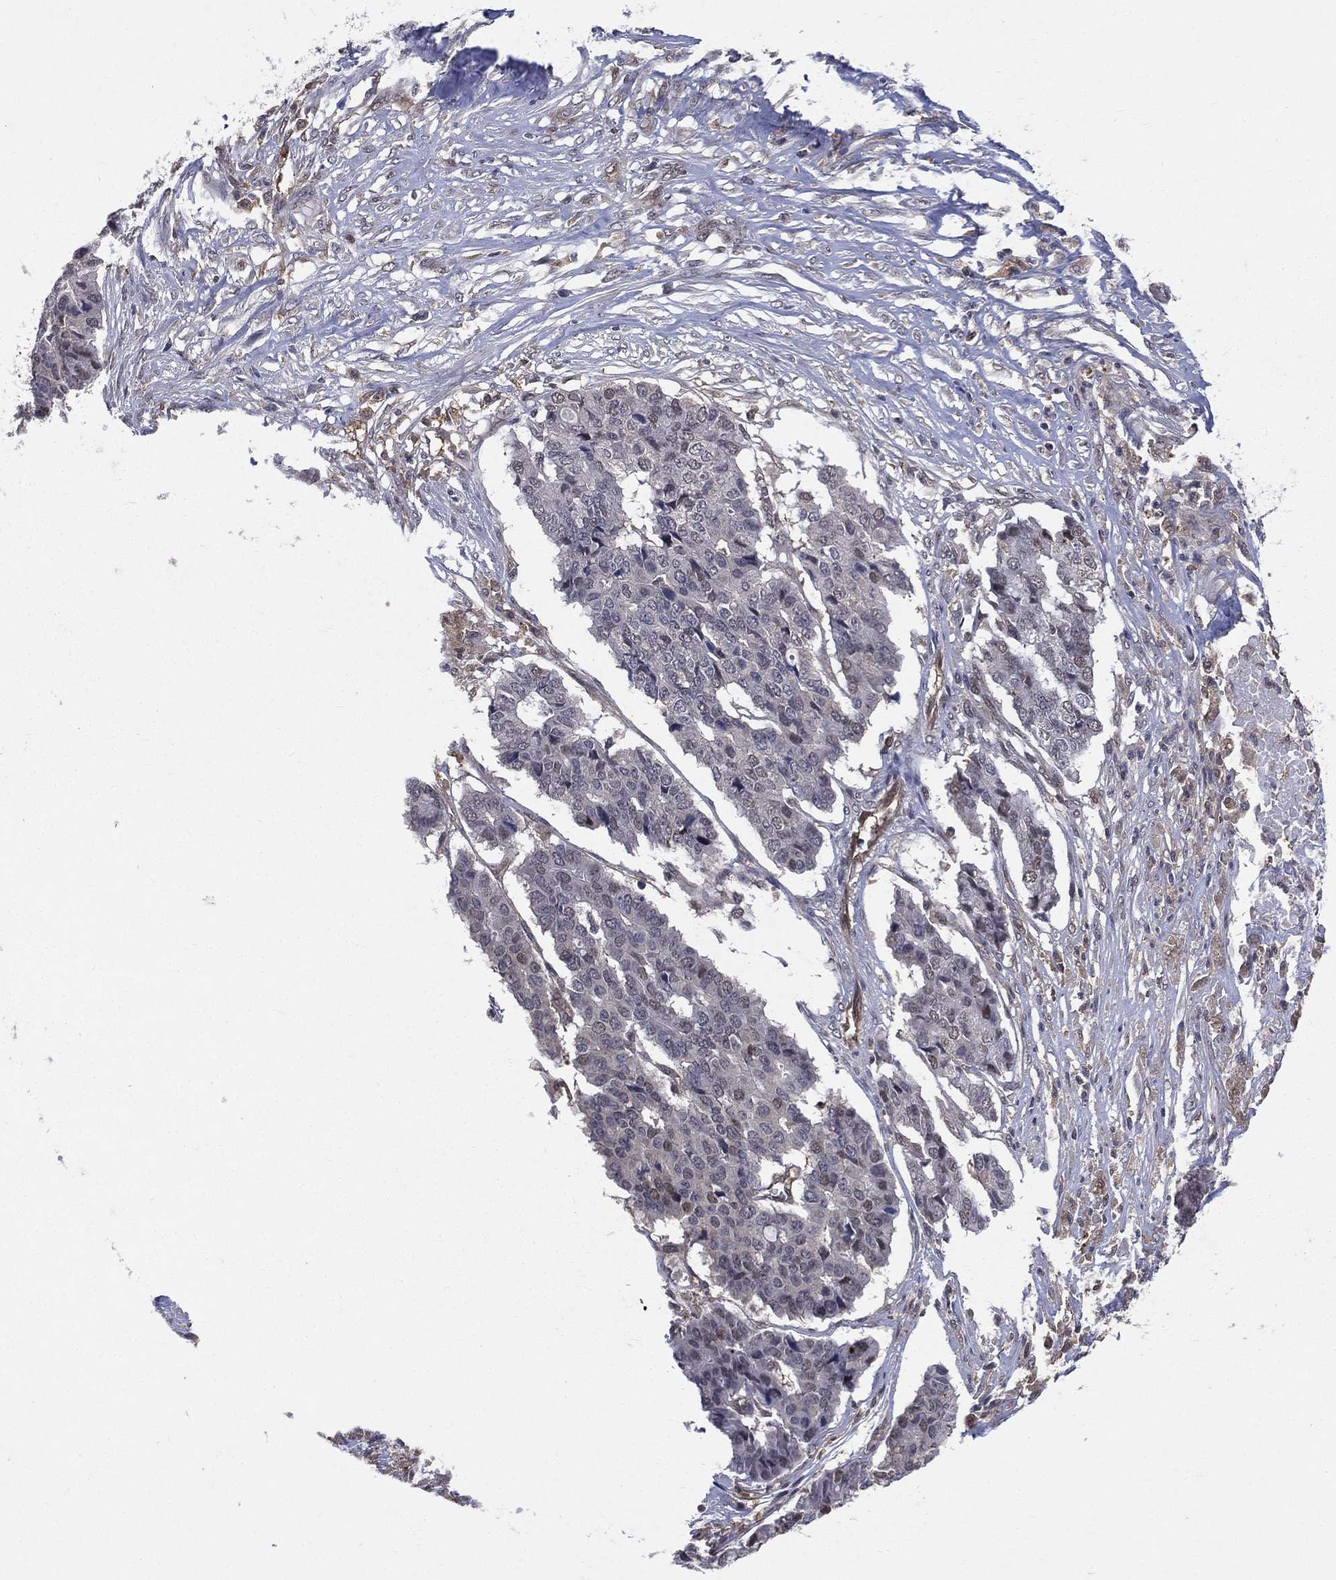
{"staining": {"intensity": "moderate", "quantity": "<25%", "location": "nuclear"}, "tissue": "pancreatic cancer", "cell_type": "Tumor cells", "image_type": "cancer", "snomed": [{"axis": "morphology", "description": "Adenocarcinoma, NOS"}, {"axis": "topography", "description": "Pancreas"}], "caption": "Immunohistochemical staining of pancreatic cancer exhibits low levels of moderate nuclear protein expression in approximately <25% of tumor cells. The protein is shown in brown color, while the nuclei are stained blue.", "gene": "GMPR2", "patient": {"sex": "male", "age": 50}}